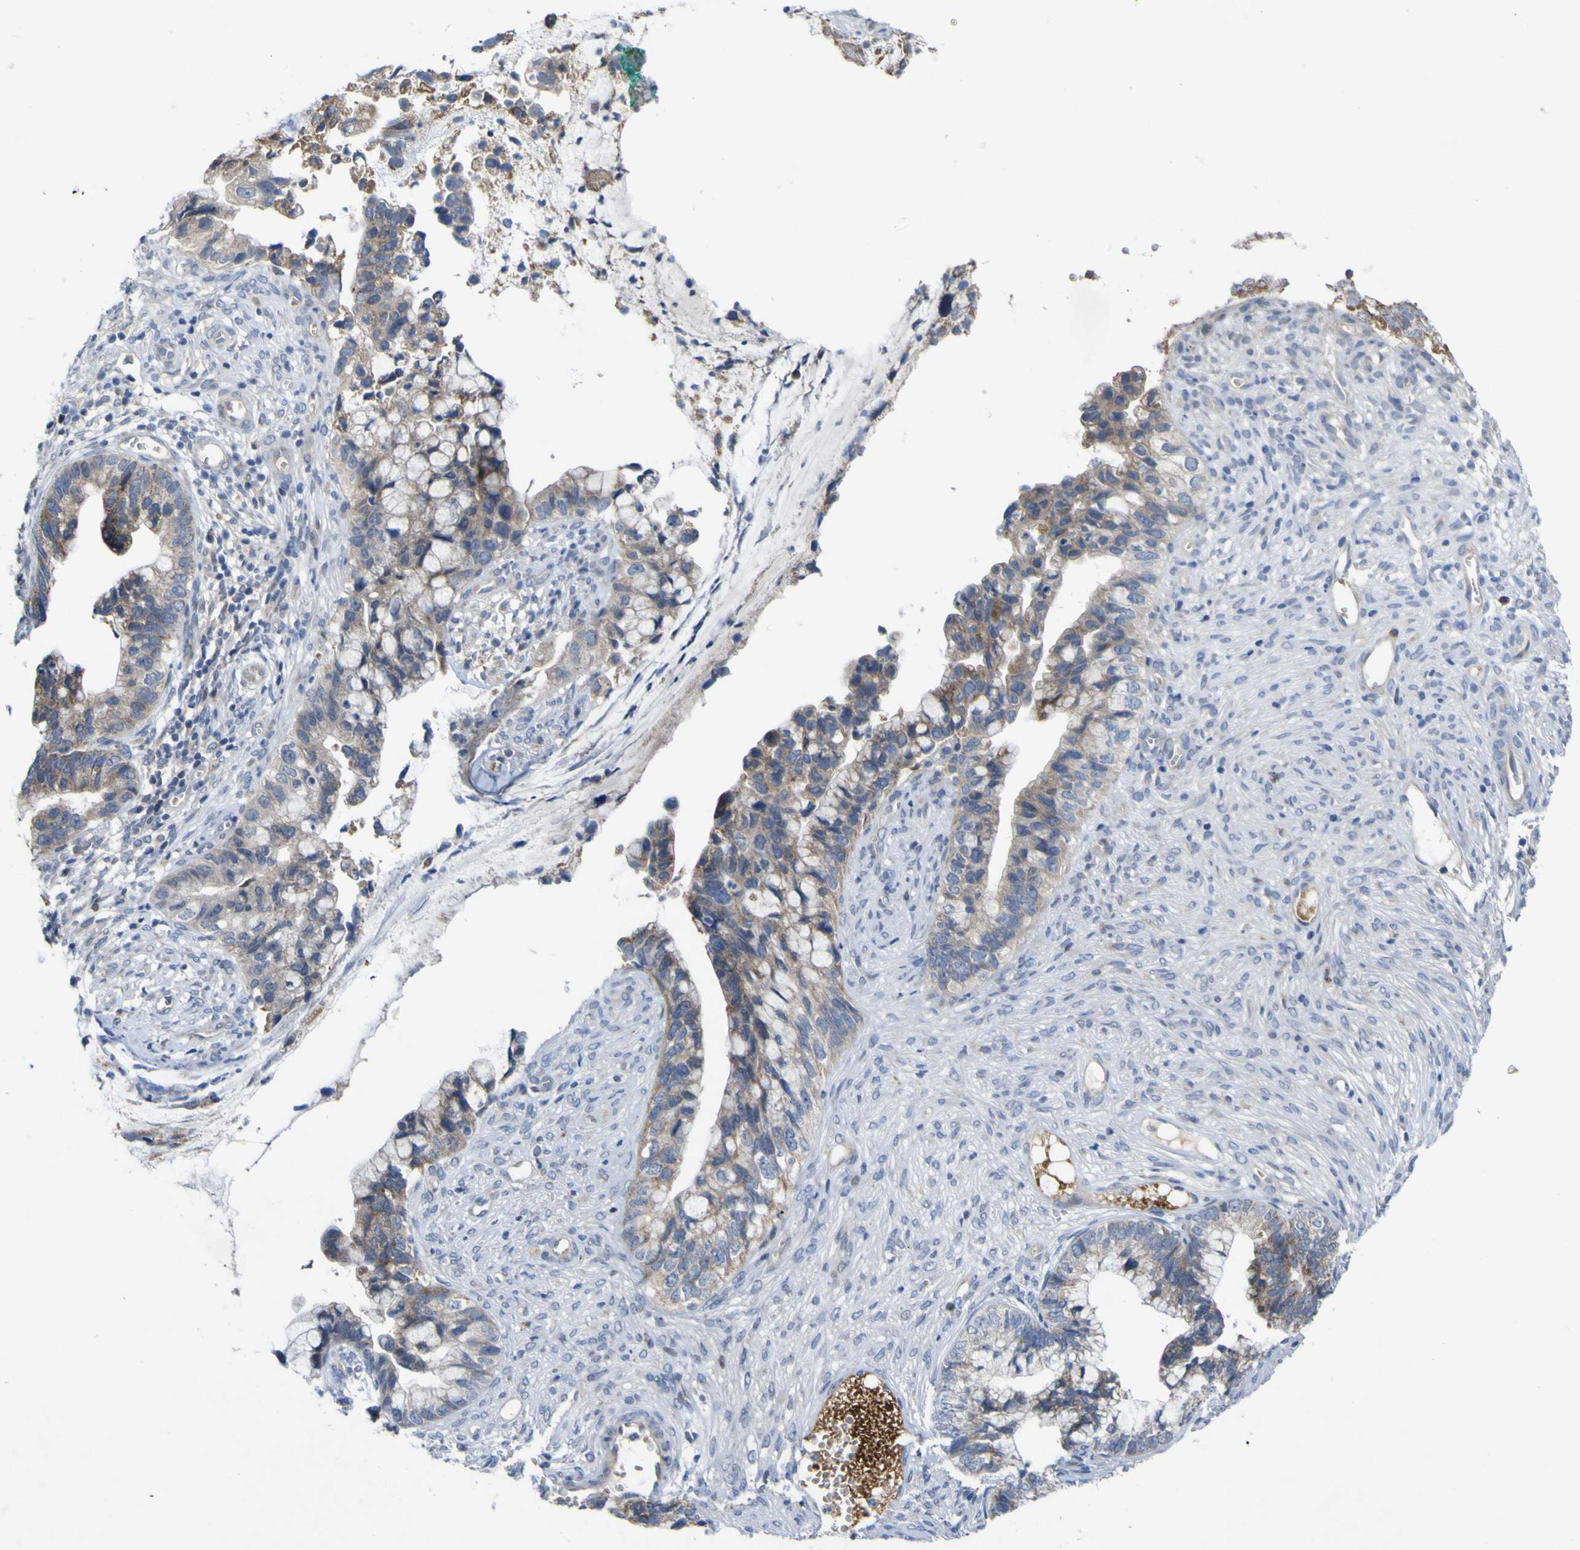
{"staining": {"intensity": "weak", "quantity": ">75%", "location": "cytoplasmic/membranous"}, "tissue": "cervical cancer", "cell_type": "Tumor cells", "image_type": "cancer", "snomed": [{"axis": "morphology", "description": "Adenocarcinoma, NOS"}, {"axis": "topography", "description": "Cervix"}], "caption": "Brown immunohistochemical staining in cervical cancer shows weak cytoplasmic/membranous staining in approximately >75% of tumor cells. (IHC, brightfield microscopy, high magnification).", "gene": "NAV1", "patient": {"sex": "female", "age": 44}}